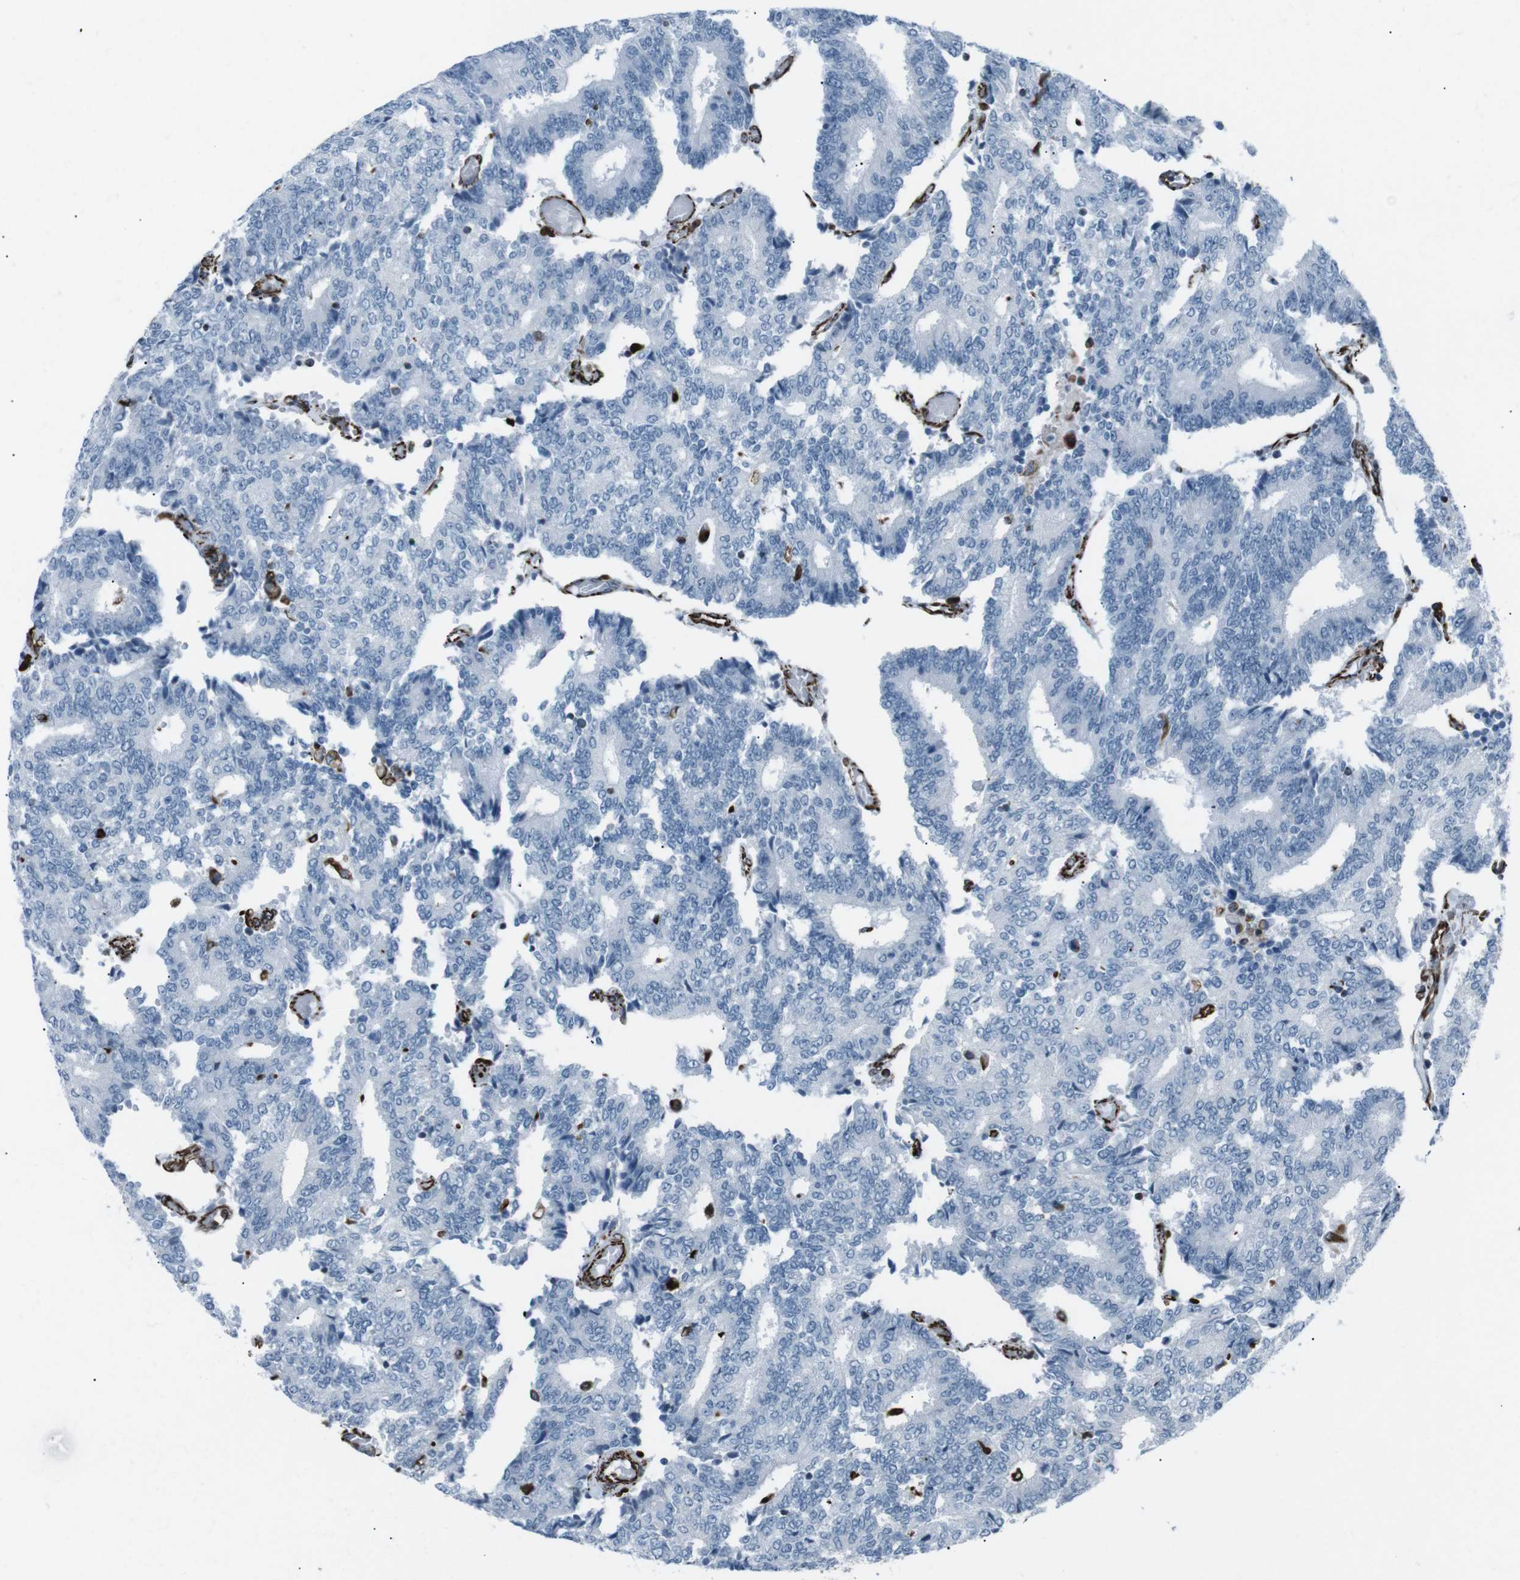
{"staining": {"intensity": "negative", "quantity": "none", "location": "none"}, "tissue": "prostate cancer", "cell_type": "Tumor cells", "image_type": "cancer", "snomed": [{"axis": "morphology", "description": "Adenocarcinoma, High grade"}, {"axis": "topography", "description": "Prostate"}], "caption": "Immunohistochemistry (IHC) micrograph of human prostate cancer stained for a protein (brown), which displays no expression in tumor cells. Brightfield microscopy of IHC stained with DAB (brown) and hematoxylin (blue), captured at high magnification.", "gene": "ZDHHC6", "patient": {"sex": "male", "age": 55}}